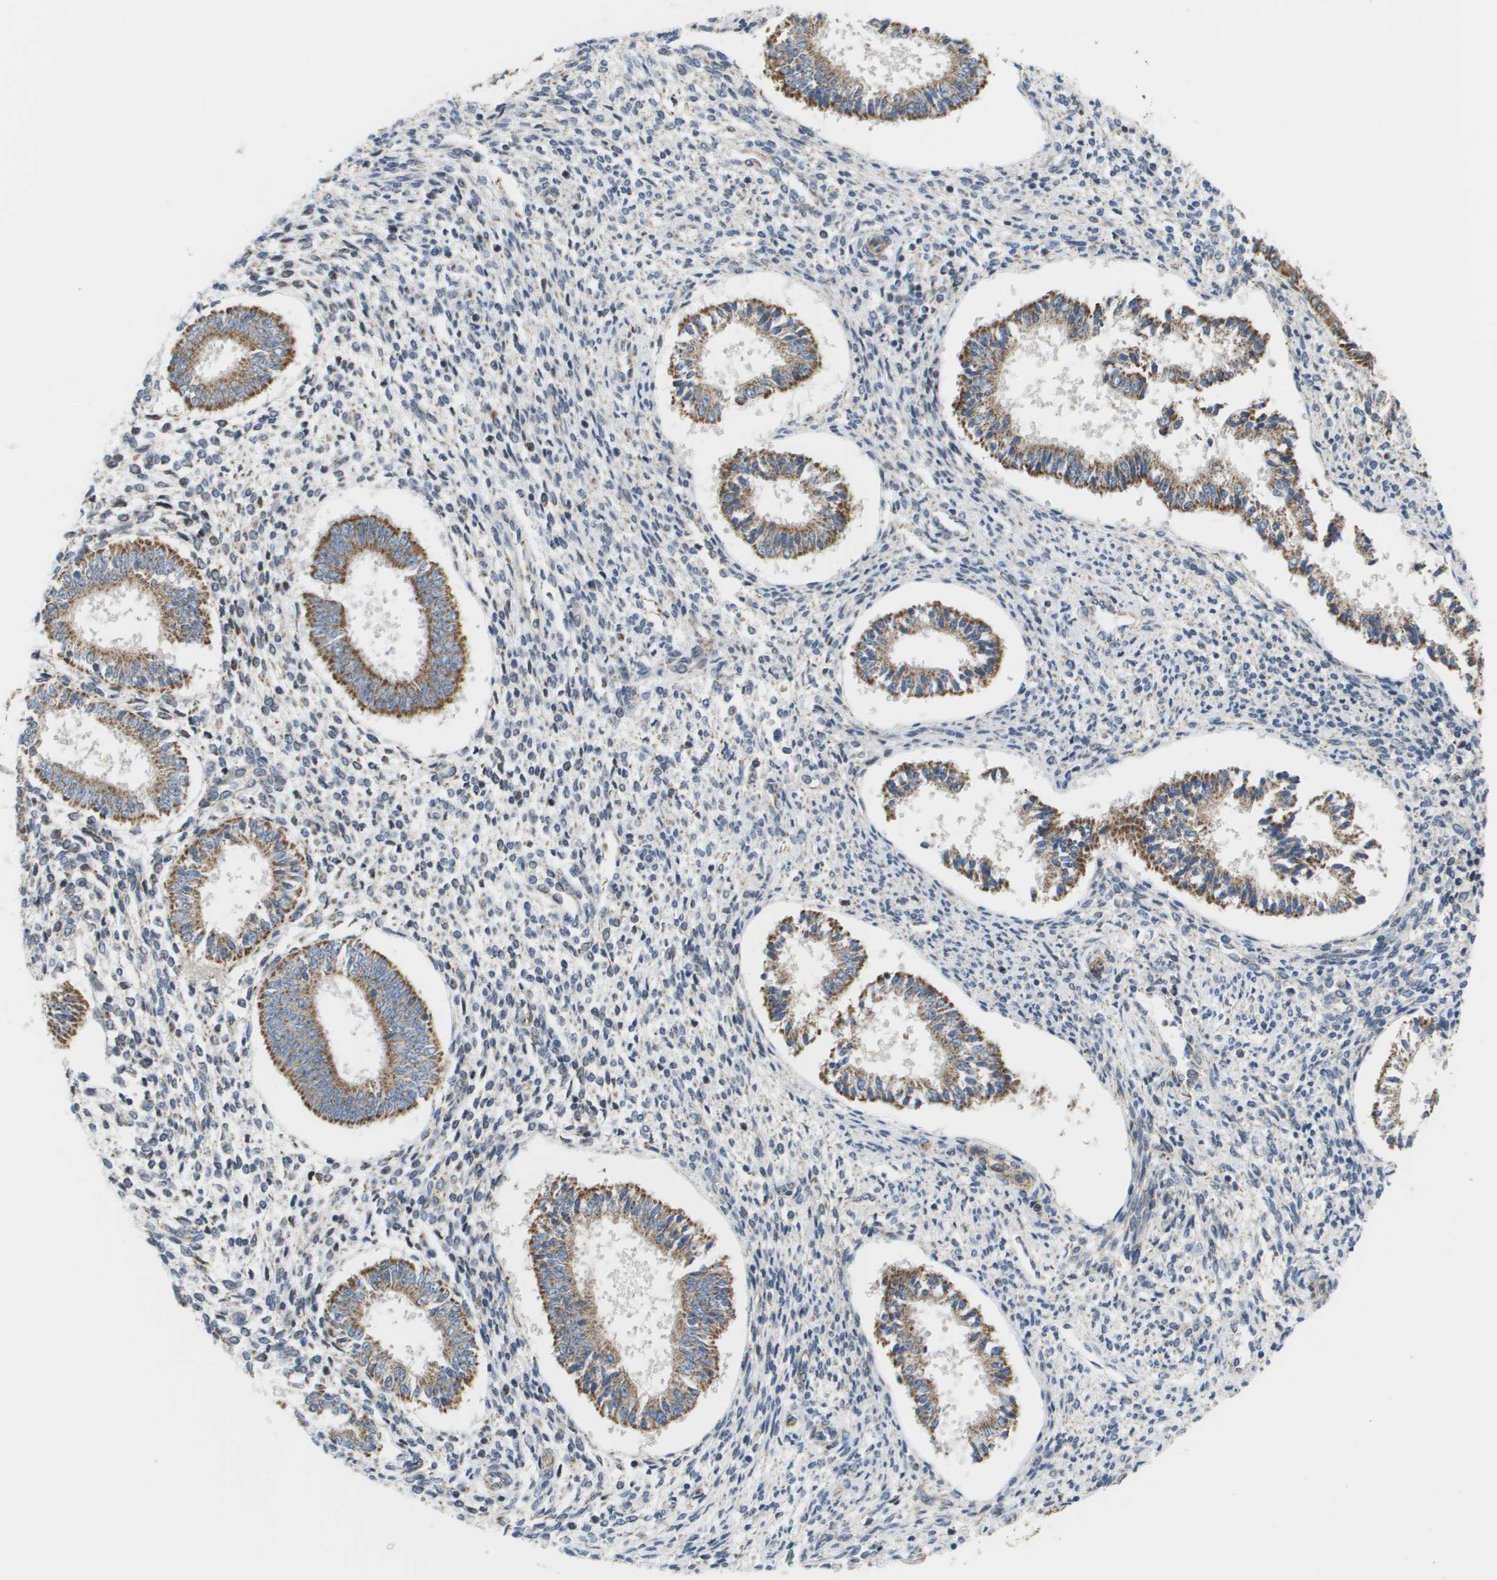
{"staining": {"intensity": "negative", "quantity": "none", "location": "none"}, "tissue": "endometrium", "cell_type": "Cells in endometrial stroma", "image_type": "normal", "snomed": [{"axis": "morphology", "description": "Normal tissue, NOS"}, {"axis": "topography", "description": "Endometrium"}], "caption": "Benign endometrium was stained to show a protein in brown. There is no significant staining in cells in endometrial stroma. The staining was performed using DAB (3,3'-diaminobenzidine) to visualize the protein expression in brown, while the nuclei were stained in blue with hematoxylin (Magnification: 20x).", "gene": "KRT23", "patient": {"sex": "female", "age": 35}}